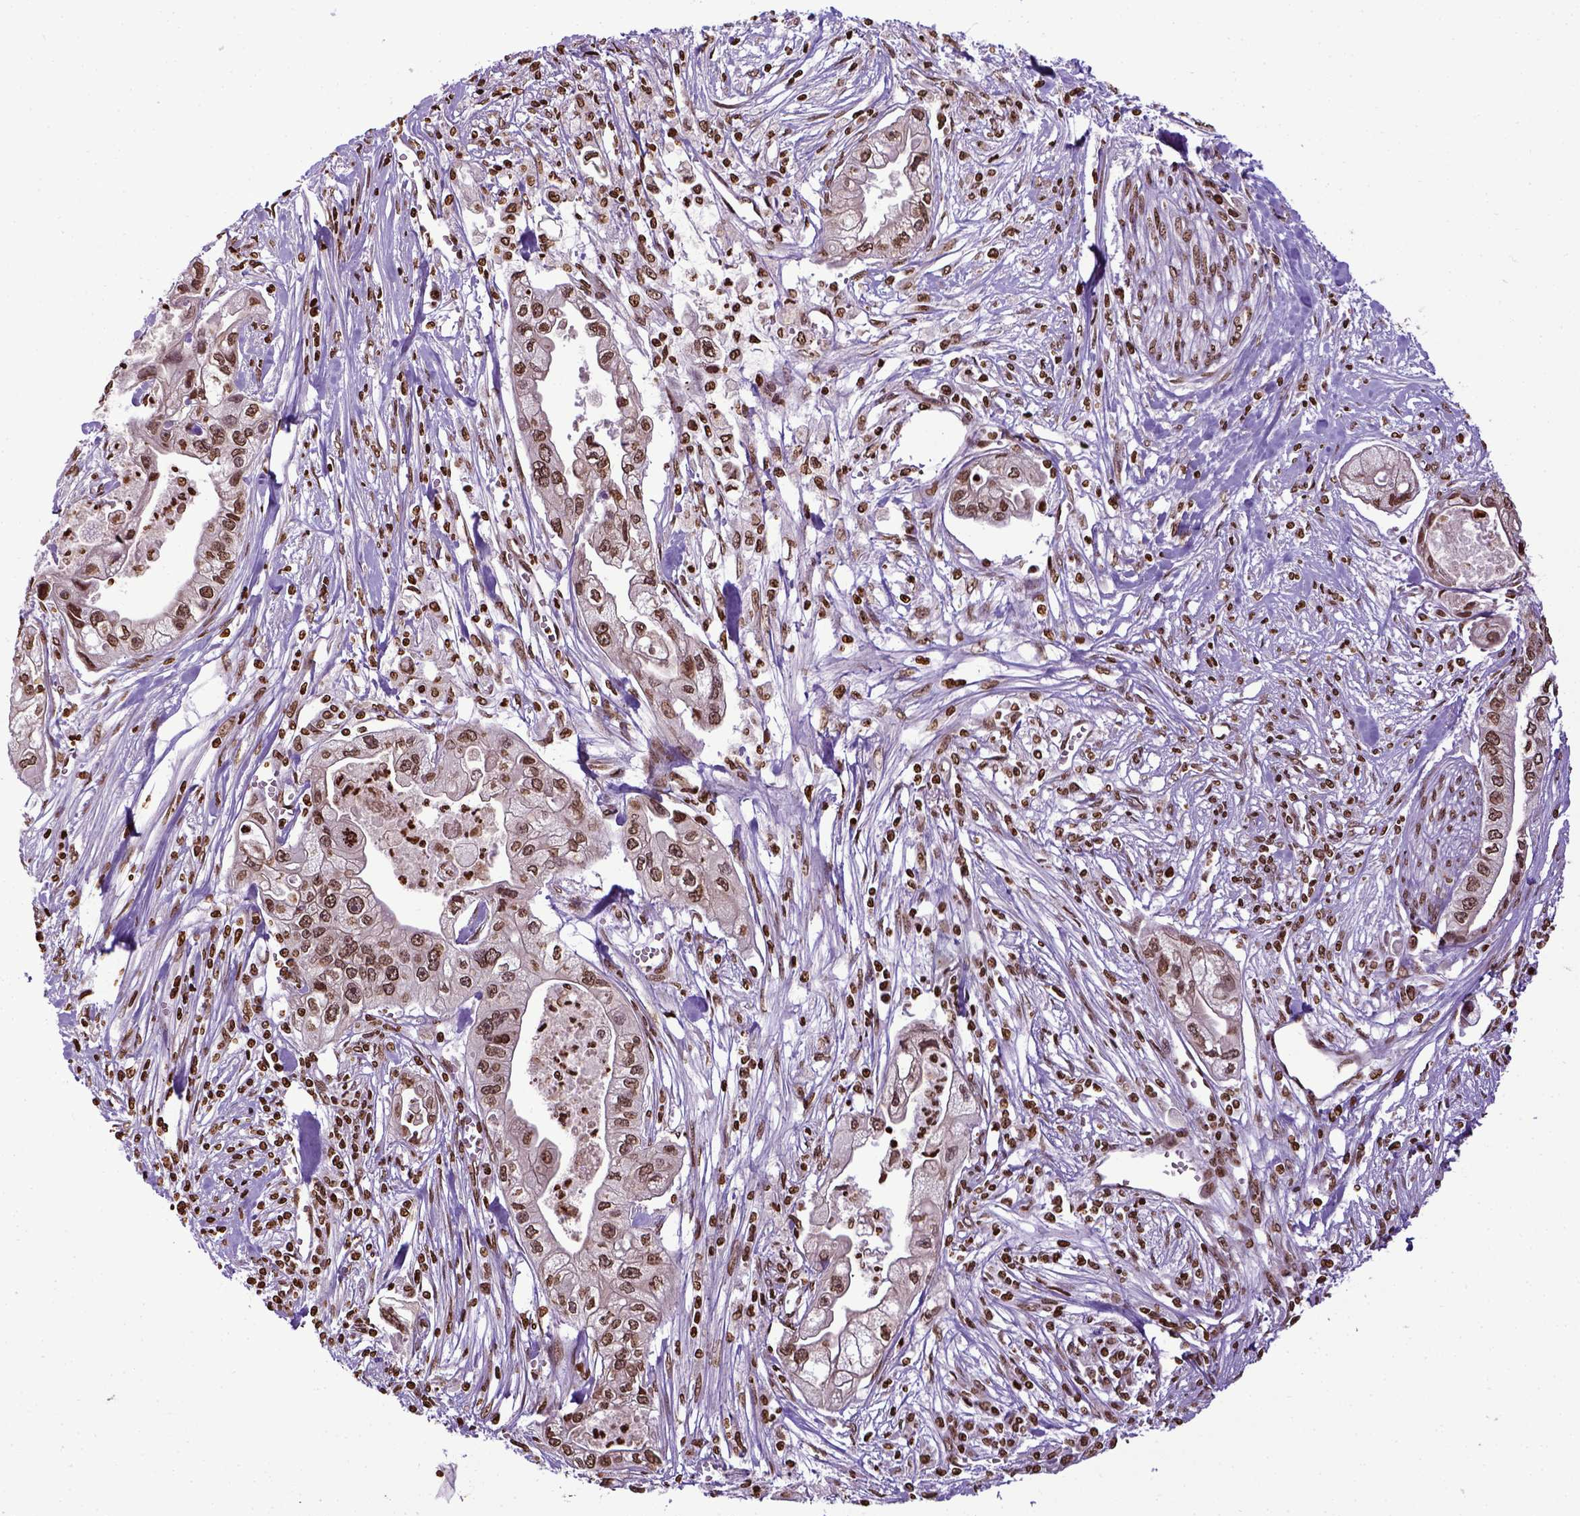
{"staining": {"intensity": "moderate", "quantity": ">75%", "location": "nuclear"}, "tissue": "pancreatic cancer", "cell_type": "Tumor cells", "image_type": "cancer", "snomed": [{"axis": "morphology", "description": "Adenocarcinoma, NOS"}, {"axis": "topography", "description": "Pancreas"}], "caption": "Immunohistochemistry (DAB (3,3'-diaminobenzidine)) staining of pancreatic cancer reveals moderate nuclear protein staining in approximately >75% of tumor cells.", "gene": "ZNF75D", "patient": {"sex": "male", "age": 70}}